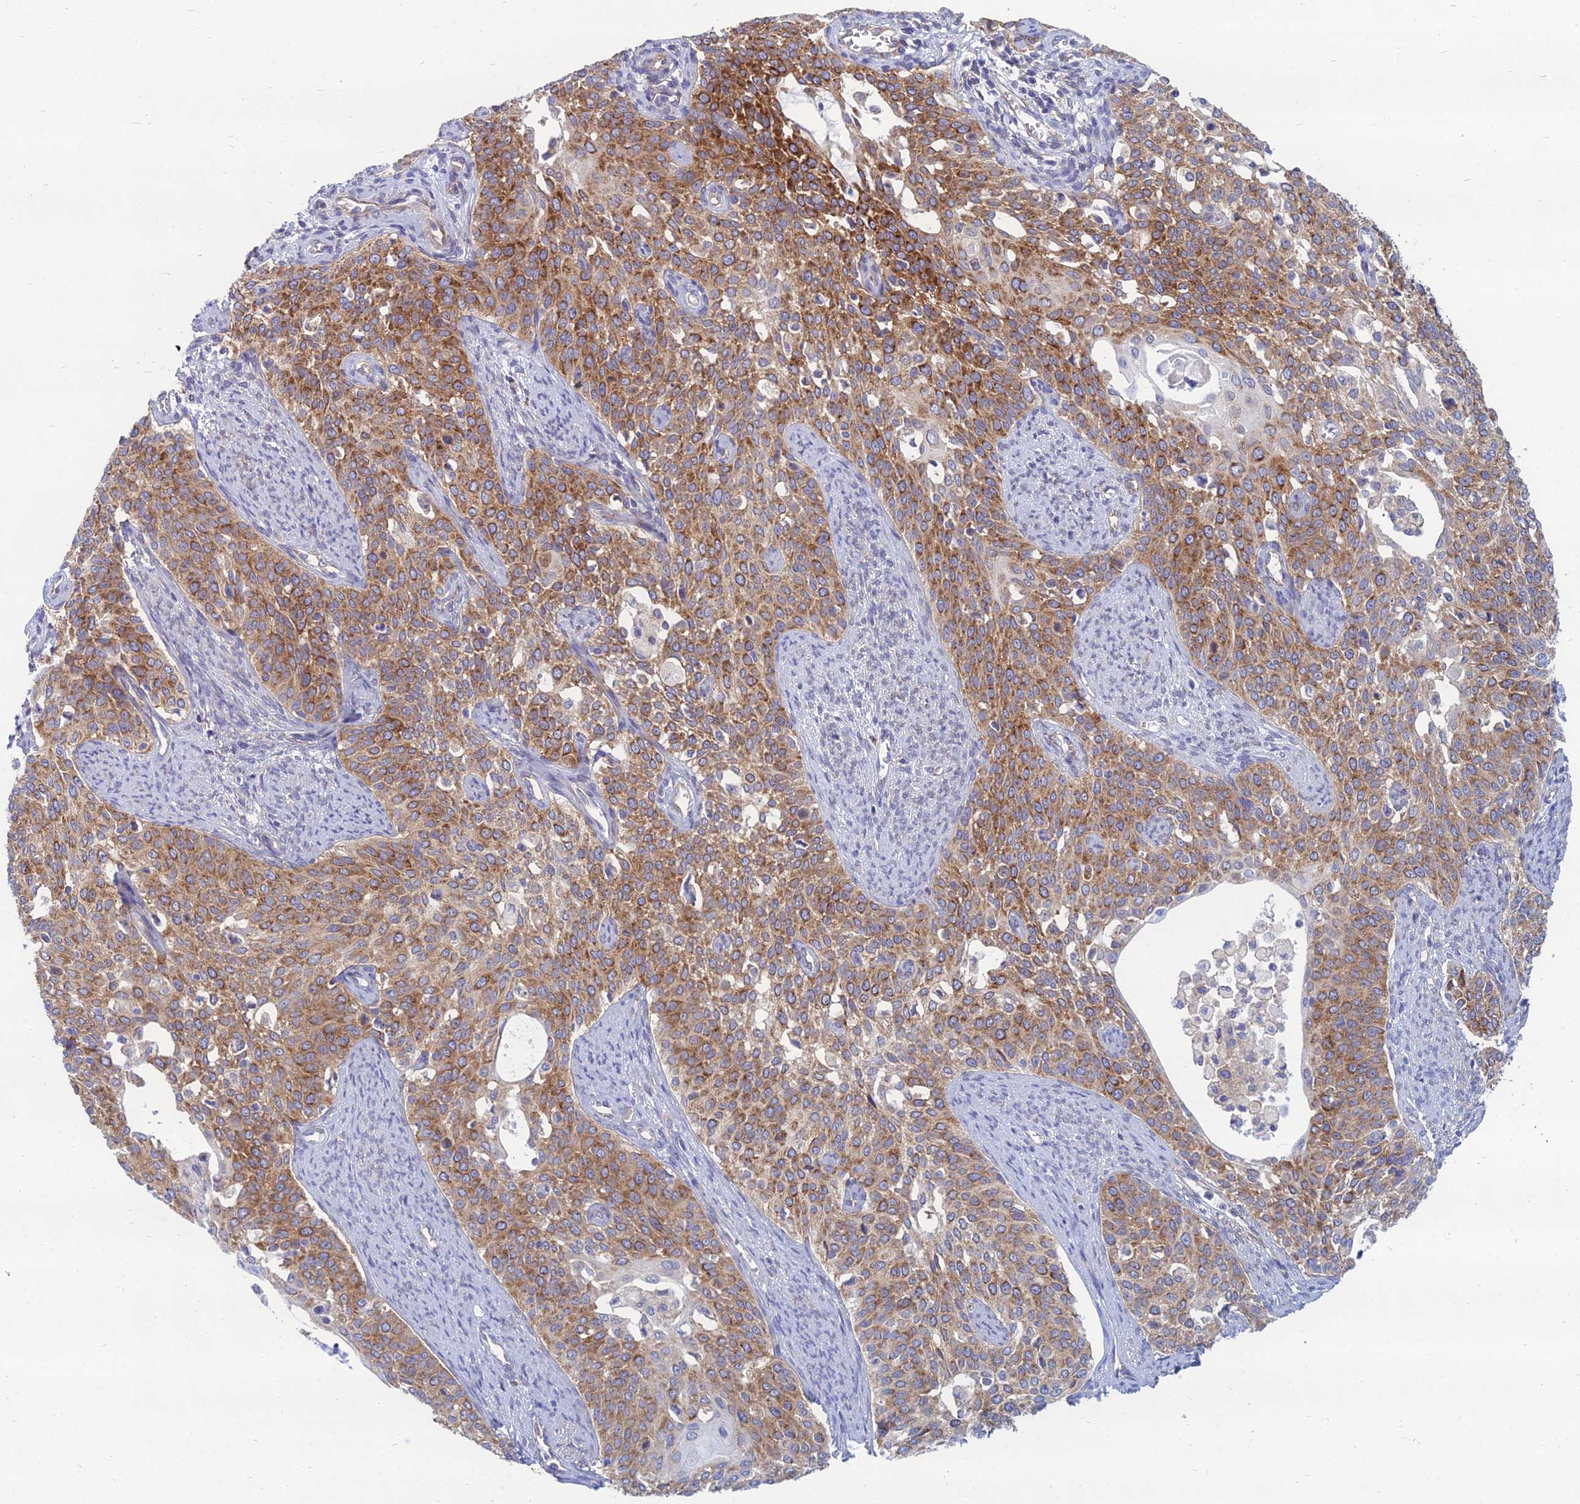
{"staining": {"intensity": "strong", "quantity": ">75%", "location": "cytoplasmic/membranous"}, "tissue": "cervical cancer", "cell_type": "Tumor cells", "image_type": "cancer", "snomed": [{"axis": "morphology", "description": "Squamous cell carcinoma, NOS"}, {"axis": "topography", "description": "Cervix"}], "caption": "Strong cytoplasmic/membranous protein positivity is appreciated in approximately >75% of tumor cells in cervical squamous cell carcinoma. Immunohistochemistry stains the protein in brown and the nuclei are stained blue.", "gene": "TXLNA", "patient": {"sex": "female", "age": 44}}